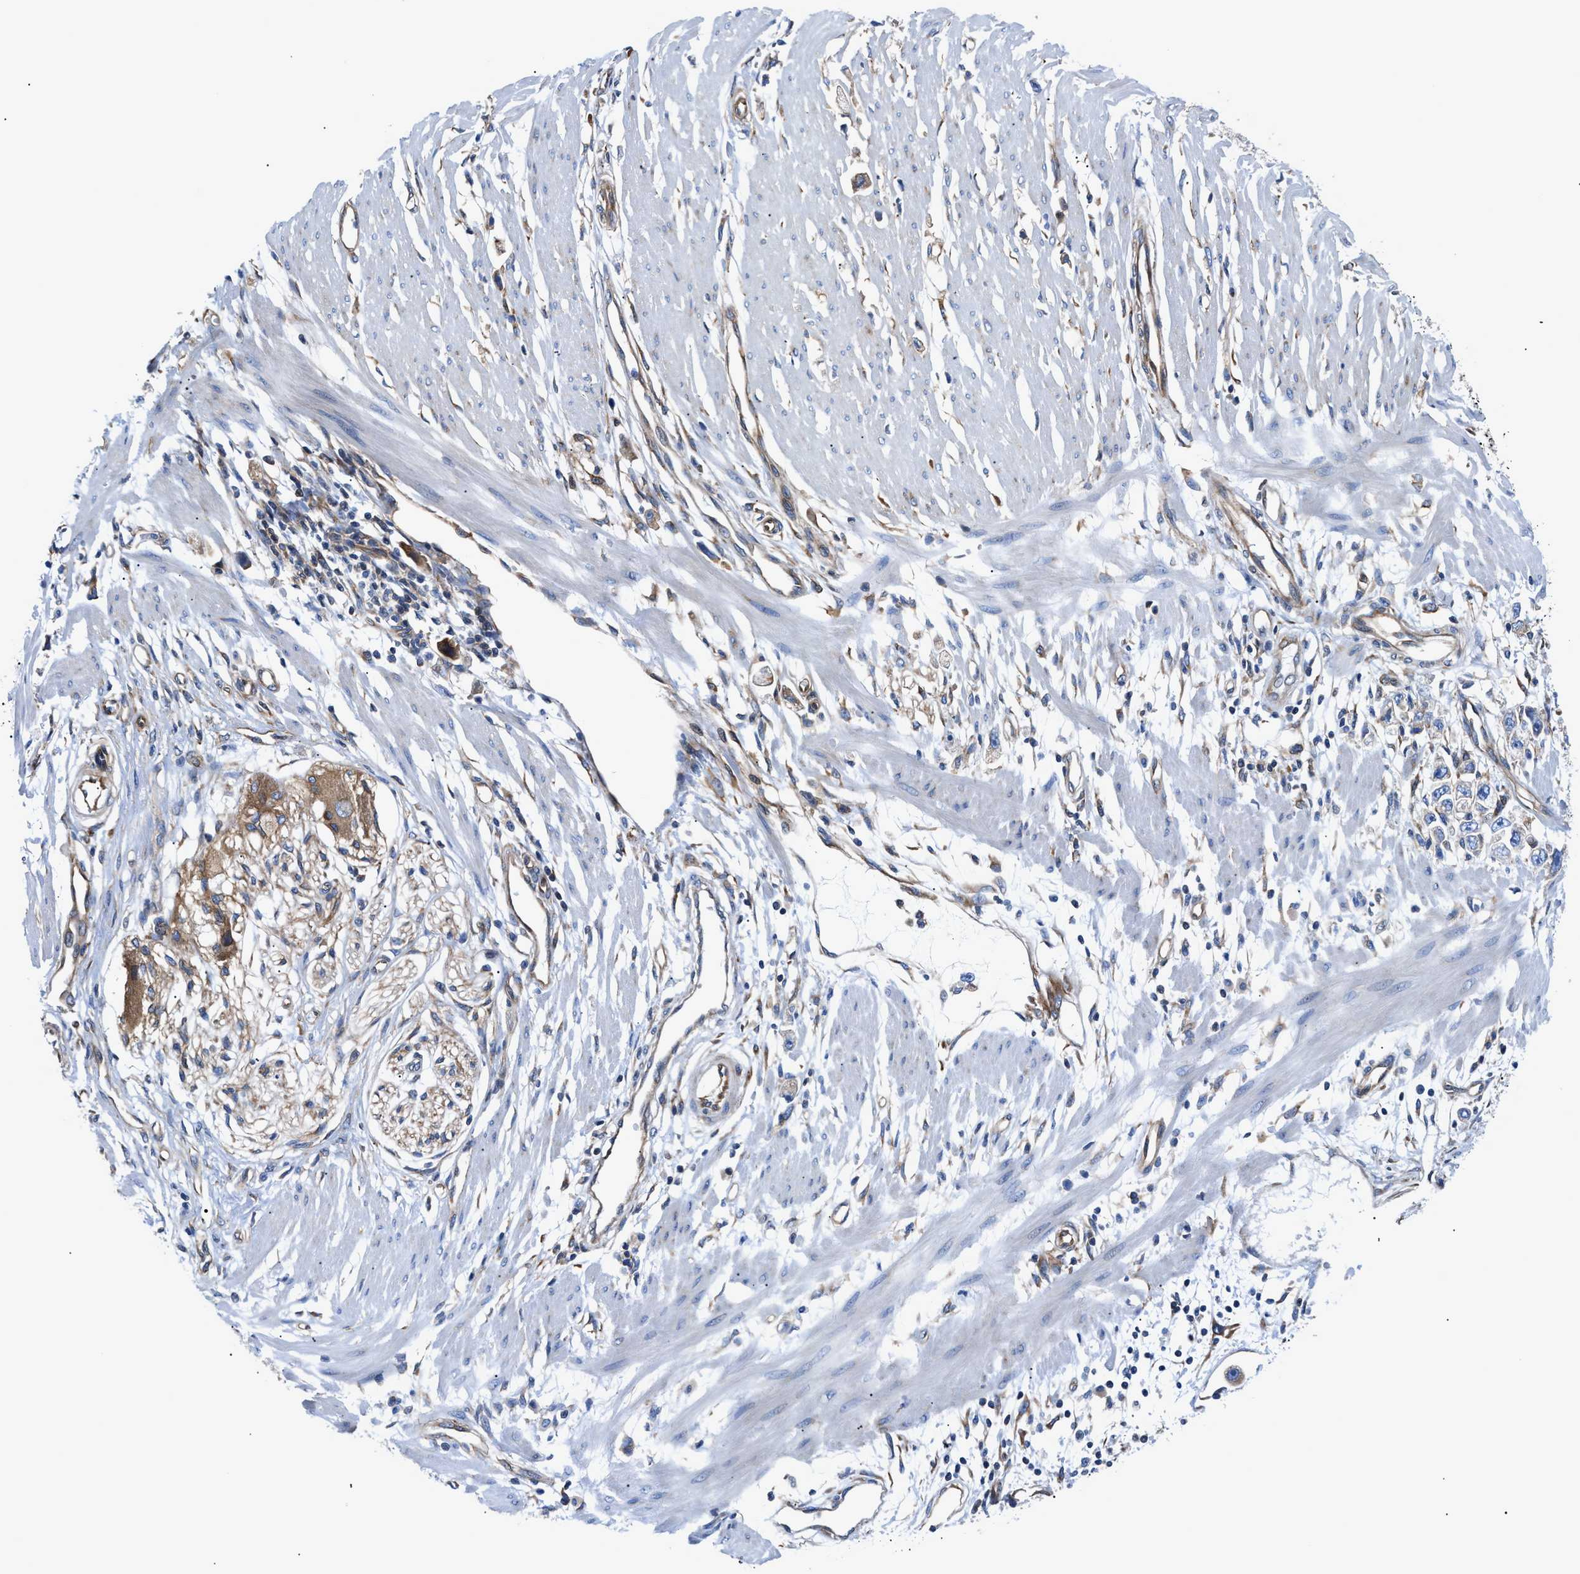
{"staining": {"intensity": "weak", "quantity": "<25%", "location": "cytoplasmic/membranous"}, "tissue": "stomach cancer", "cell_type": "Tumor cells", "image_type": "cancer", "snomed": [{"axis": "morphology", "description": "Adenocarcinoma, NOS"}, {"axis": "topography", "description": "Stomach"}], "caption": "An image of adenocarcinoma (stomach) stained for a protein shows no brown staining in tumor cells. (DAB immunohistochemistry (IHC), high magnification).", "gene": "DMAC1", "patient": {"sex": "female", "age": 59}}